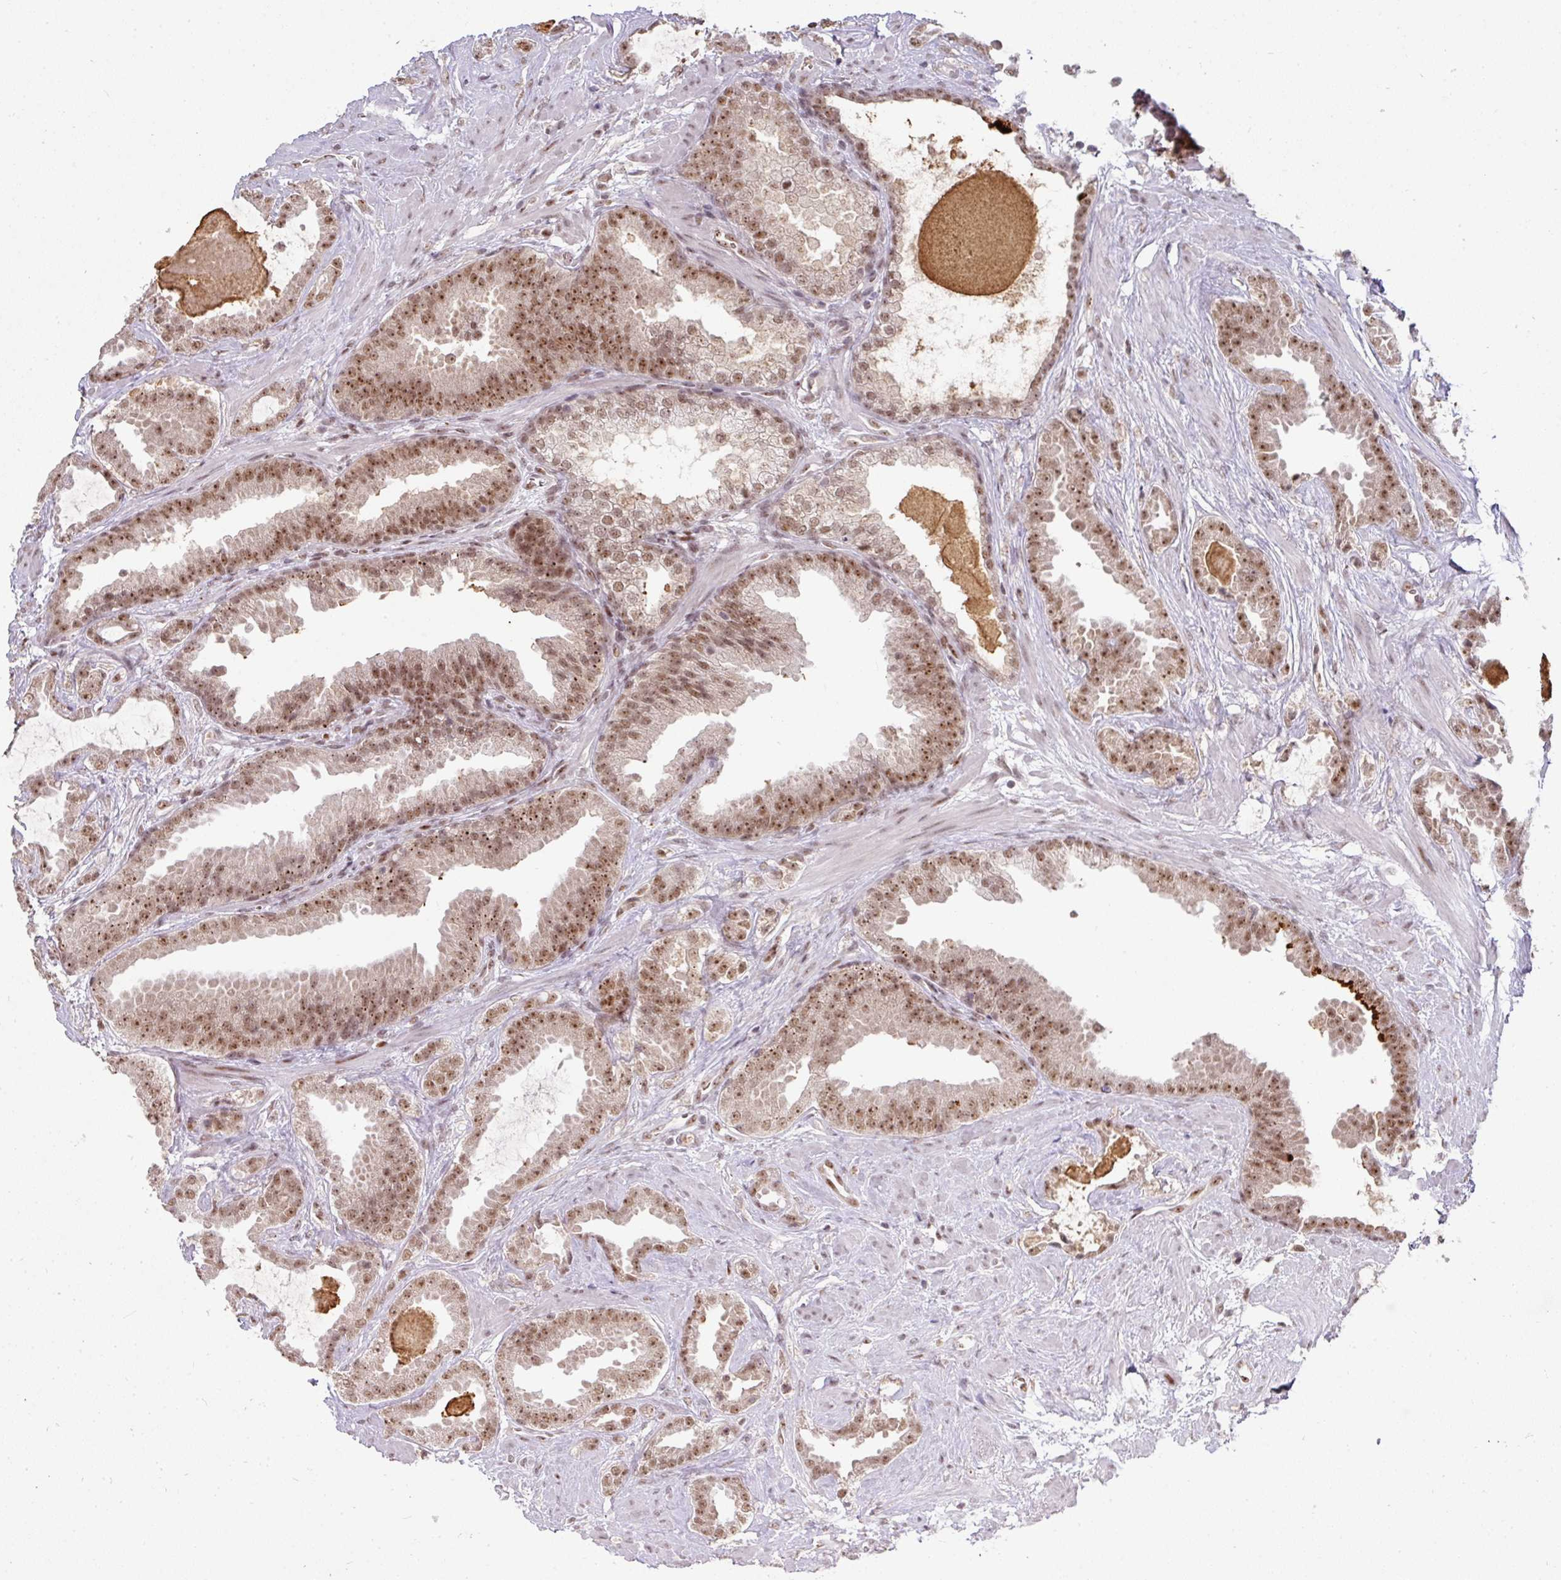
{"staining": {"intensity": "moderate", "quantity": ">75%", "location": "nuclear"}, "tissue": "prostate cancer", "cell_type": "Tumor cells", "image_type": "cancer", "snomed": [{"axis": "morphology", "description": "Adenocarcinoma, Low grade"}, {"axis": "topography", "description": "Prostate"}], "caption": "There is medium levels of moderate nuclear positivity in tumor cells of low-grade adenocarcinoma (prostate), as demonstrated by immunohistochemical staining (brown color).", "gene": "NEIL1", "patient": {"sex": "male", "age": 62}}